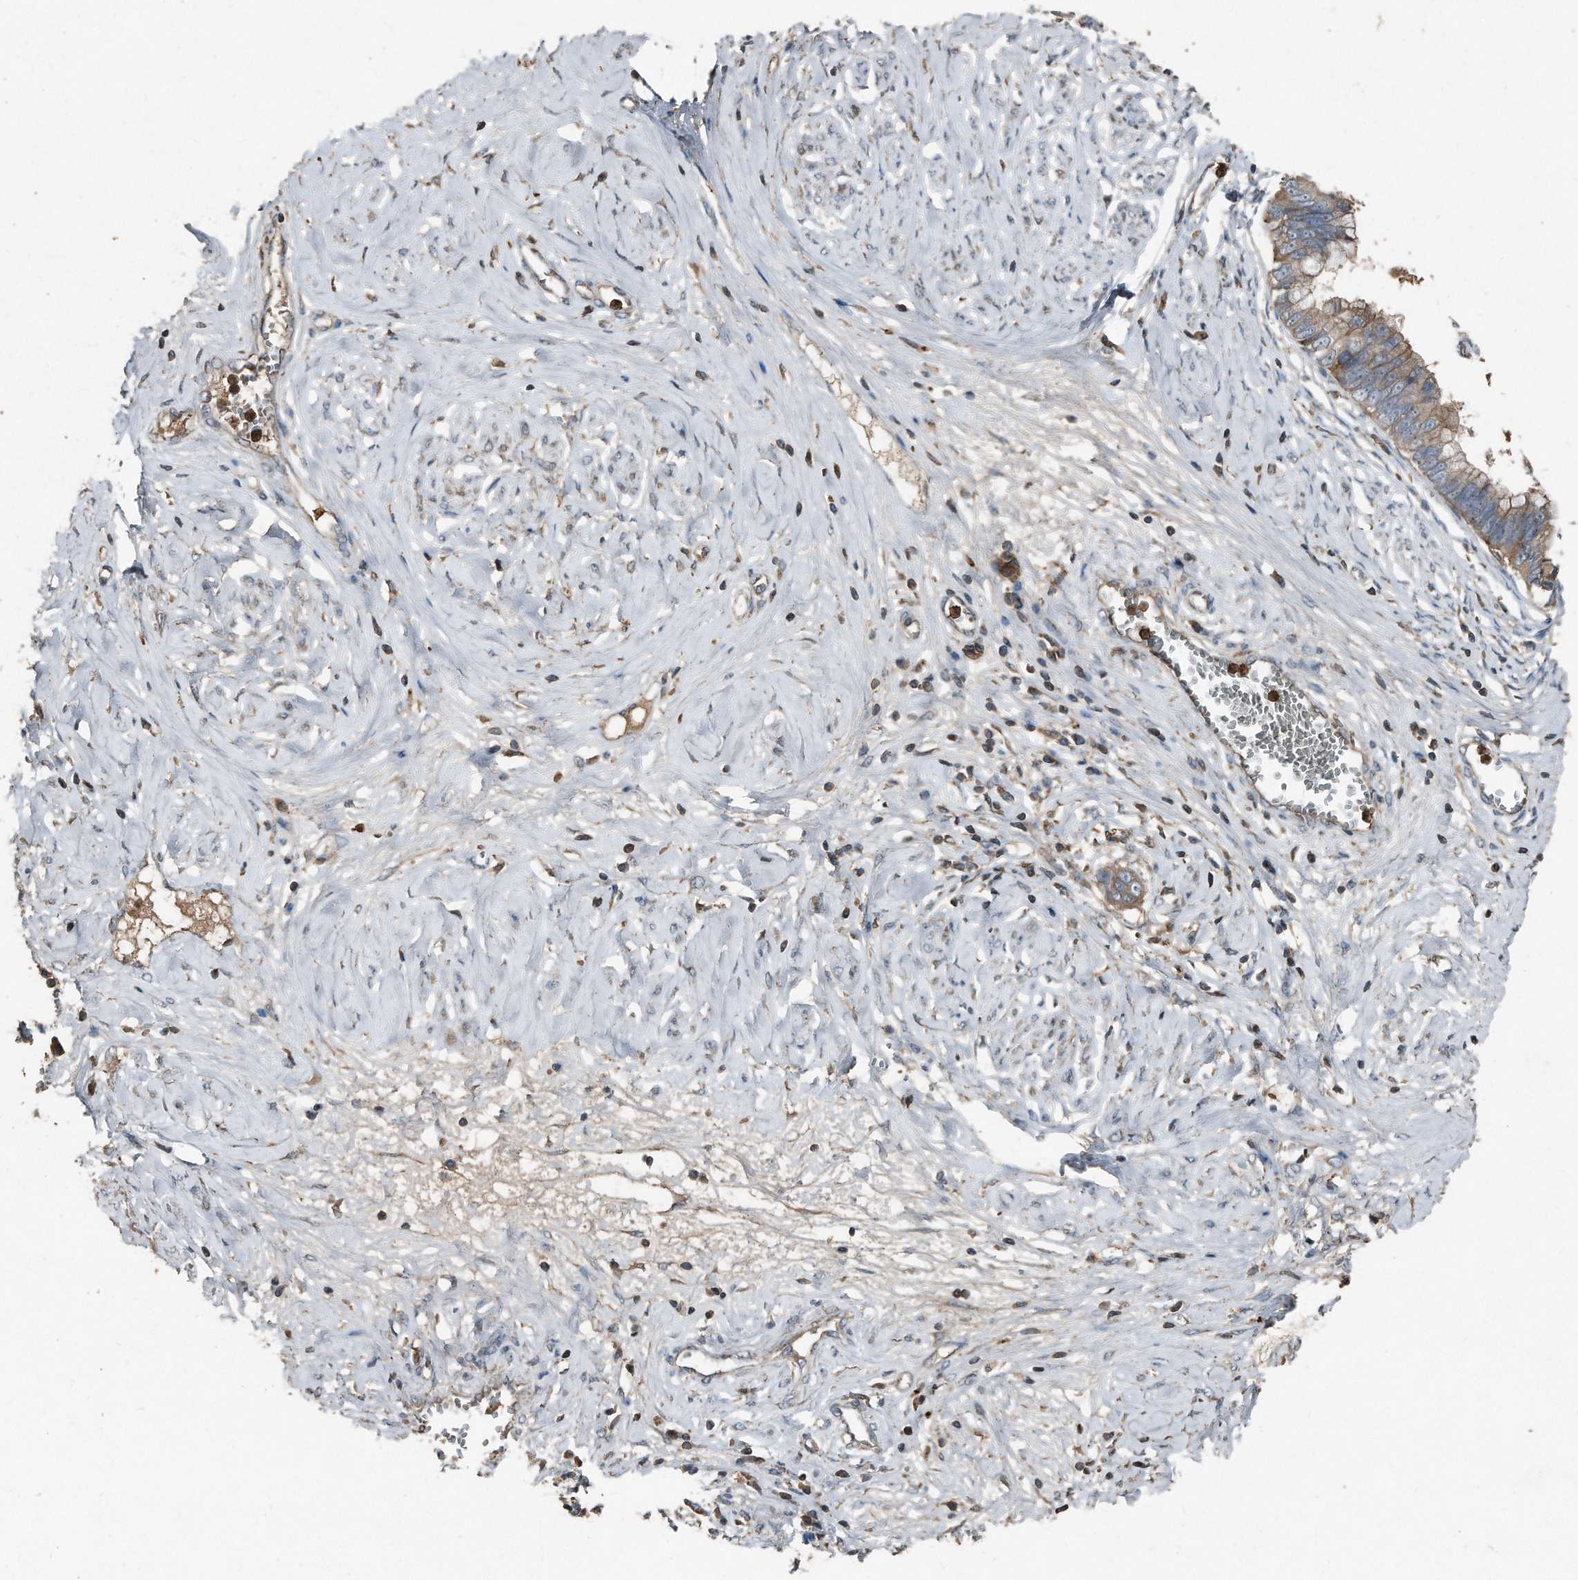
{"staining": {"intensity": "moderate", "quantity": ">75%", "location": "cytoplasmic/membranous"}, "tissue": "cervical cancer", "cell_type": "Tumor cells", "image_type": "cancer", "snomed": [{"axis": "morphology", "description": "Adenocarcinoma, NOS"}, {"axis": "topography", "description": "Cervix"}], "caption": "Approximately >75% of tumor cells in adenocarcinoma (cervical) exhibit moderate cytoplasmic/membranous protein expression as visualized by brown immunohistochemical staining.", "gene": "C9", "patient": {"sex": "female", "age": 44}}